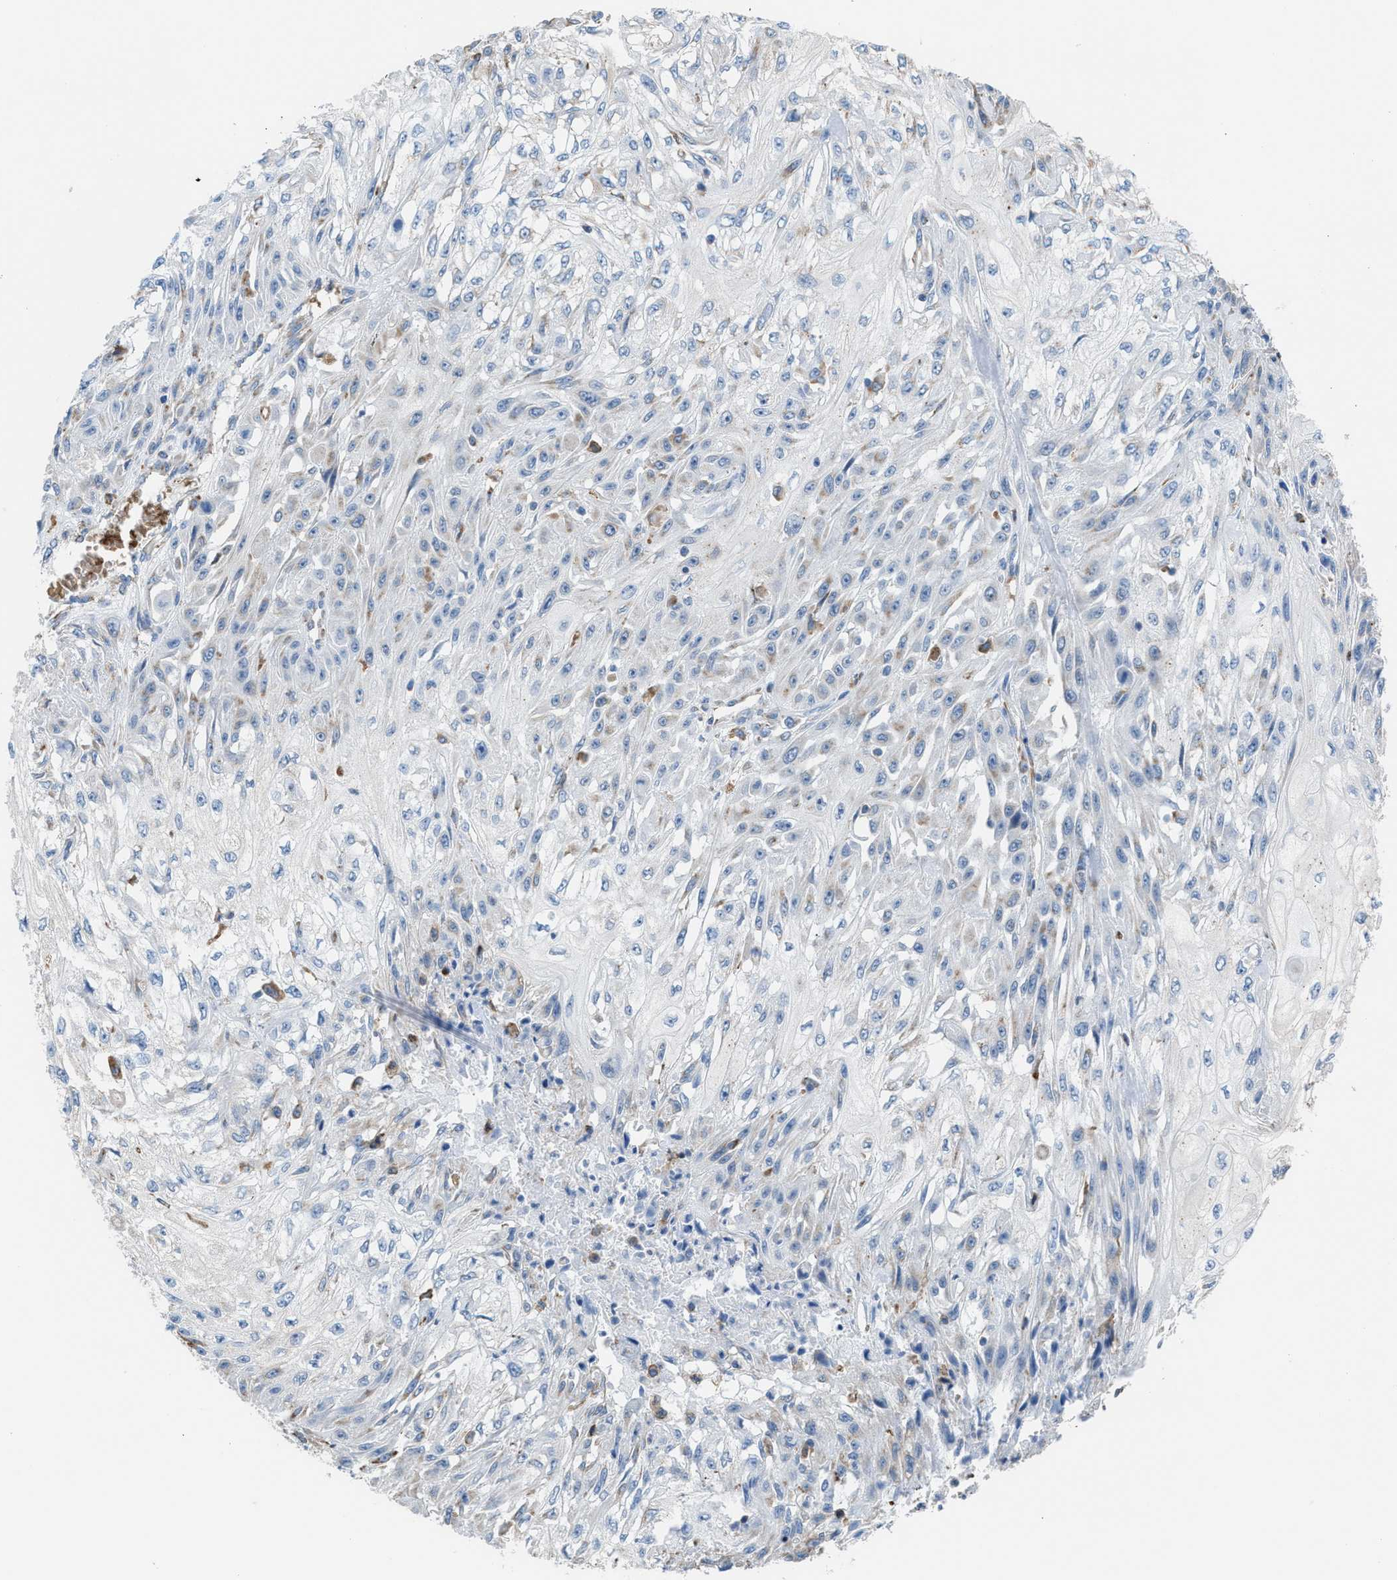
{"staining": {"intensity": "negative", "quantity": "none", "location": "none"}, "tissue": "skin cancer", "cell_type": "Tumor cells", "image_type": "cancer", "snomed": [{"axis": "morphology", "description": "Squamous cell carcinoma, NOS"}, {"axis": "morphology", "description": "Squamous cell carcinoma, metastatic, NOS"}, {"axis": "topography", "description": "Skin"}, {"axis": "topography", "description": "Lymph node"}], "caption": "A histopathology image of human skin squamous cell carcinoma is negative for staining in tumor cells. (Immunohistochemistry, brightfield microscopy, high magnification).", "gene": "CA3", "patient": {"sex": "male", "age": 75}}